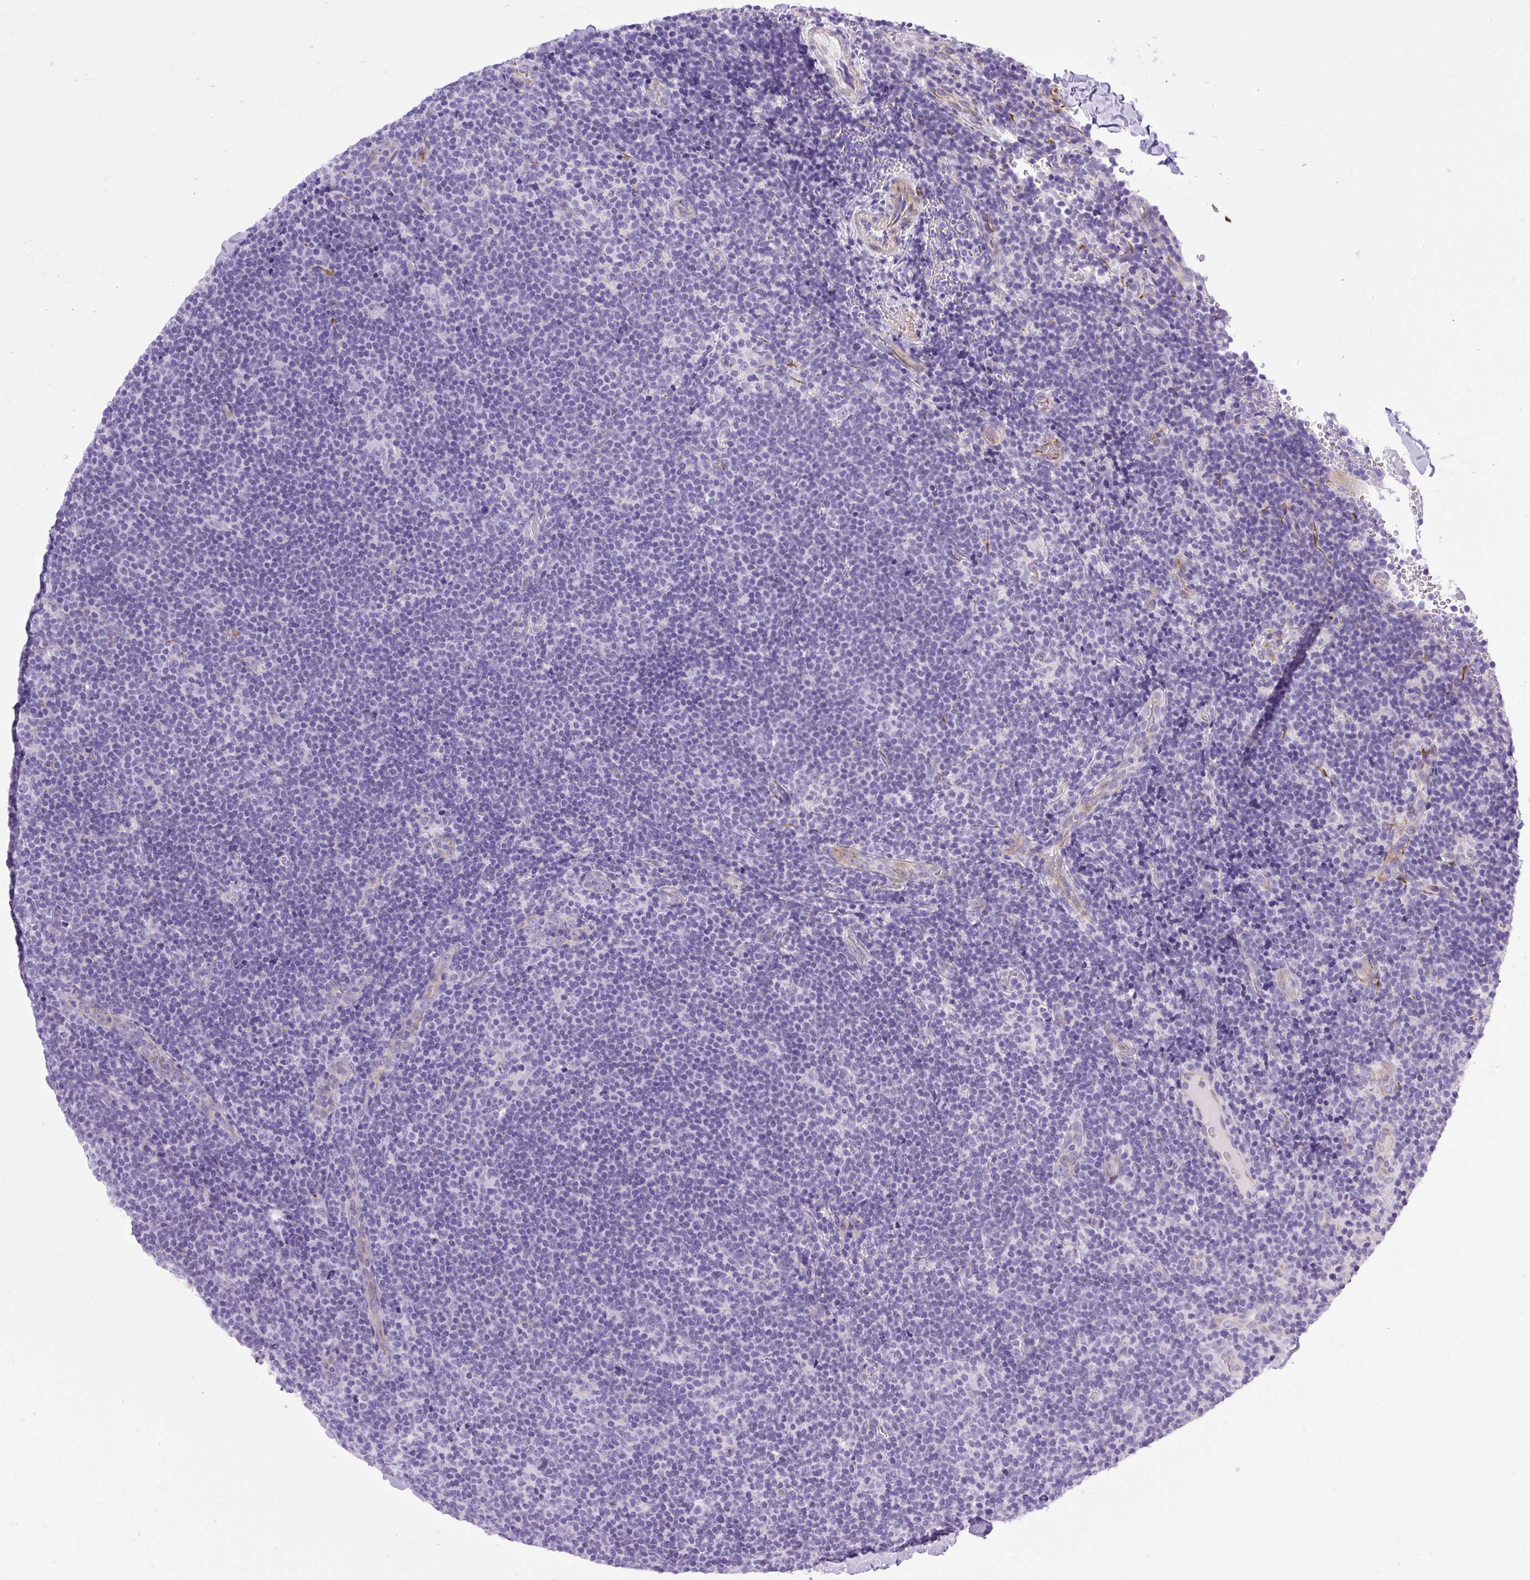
{"staining": {"intensity": "negative", "quantity": "none", "location": "none"}, "tissue": "lymphoma", "cell_type": "Tumor cells", "image_type": "cancer", "snomed": [{"axis": "morphology", "description": "Hodgkin's disease, NOS"}, {"axis": "topography", "description": "Lymph node"}], "caption": "Immunohistochemistry (IHC) image of human lymphoma stained for a protein (brown), which demonstrates no expression in tumor cells. The staining was performed using DAB to visualize the protein expression in brown, while the nuclei were stained in blue with hematoxylin (Magnification: 20x).", "gene": "VWA7", "patient": {"sex": "female", "age": 57}}